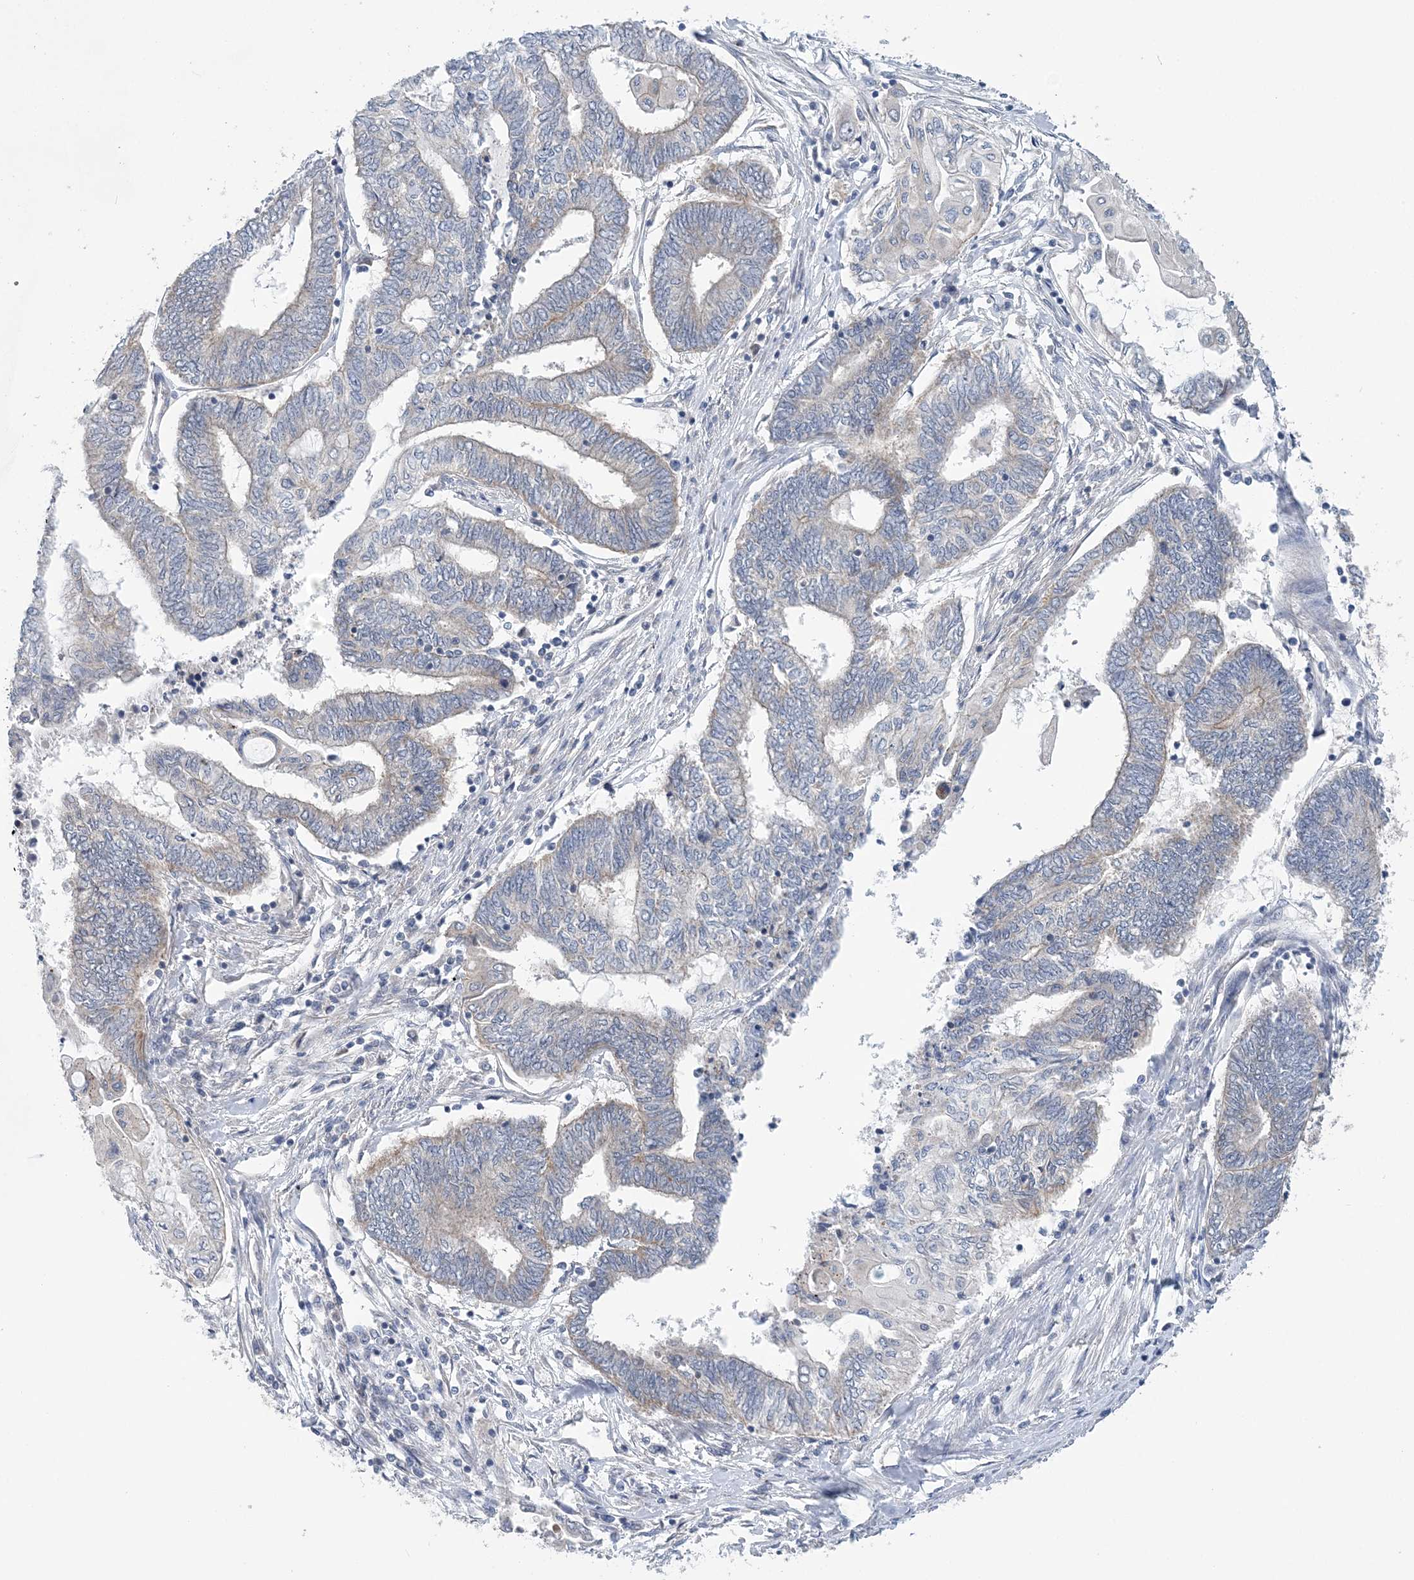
{"staining": {"intensity": "weak", "quantity": "<25%", "location": "cytoplasmic/membranous"}, "tissue": "endometrial cancer", "cell_type": "Tumor cells", "image_type": "cancer", "snomed": [{"axis": "morphology", "description": "Adenocarcinoma, NOS"}, {"axis": "topography", "description": "Uterus"}, {"axis": "topography", "description": "Endometrium"}], "caption": "Tumor cells show no significant protein expression in endometrial cancer.", "gene": "COPE", "patient": {"sex": "female", "age": 70}}